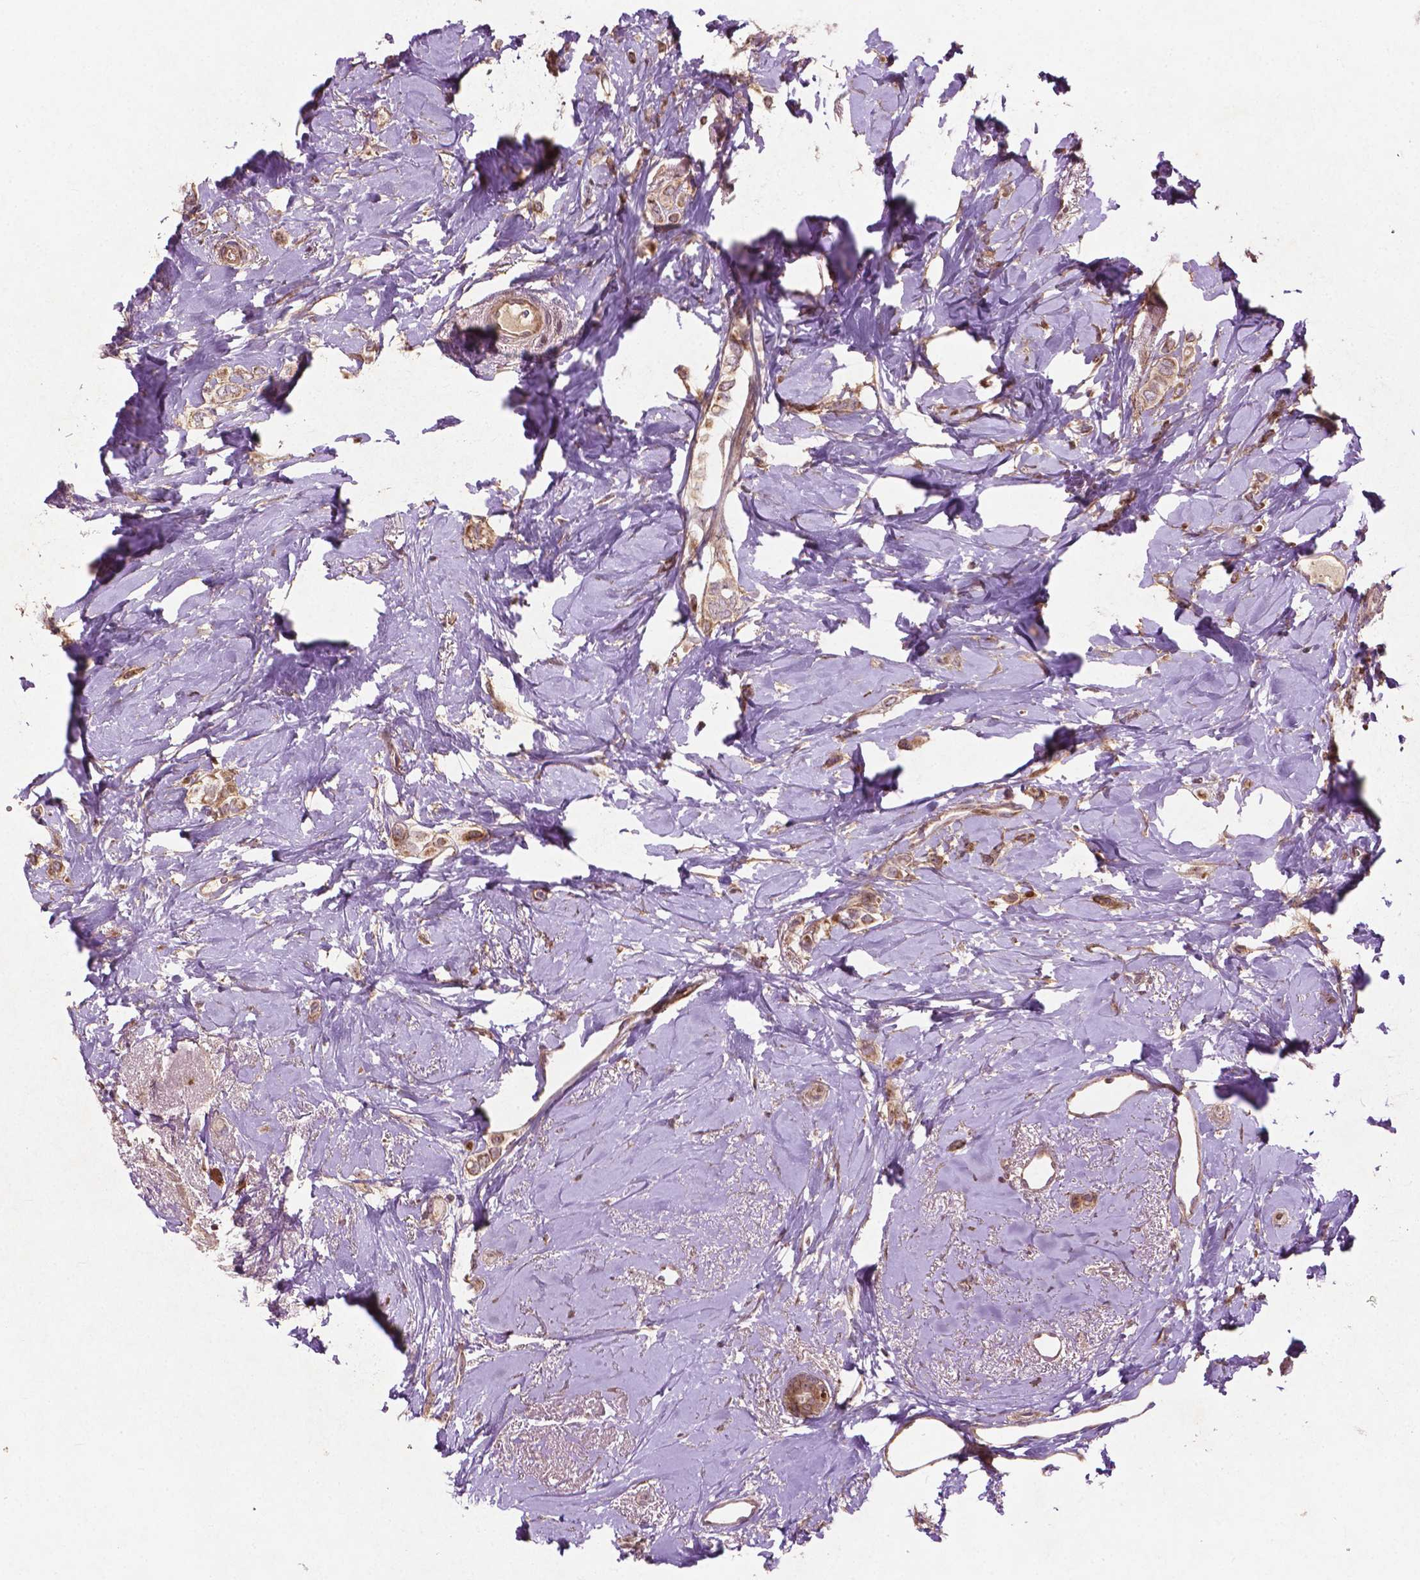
{"staining": {"intensity": "moderate", "quantity": ">75%", "location": "cytoplasmic/membranous"}, "tissue": "breast cancer", "cell_type": "Tumor cells", "image_type": "cancer", "snomed": [{"axis": "morphology", "description": "Lobular carcinoma"}, {"axis": "topography", "description": "Breast"}], "caption": "Immunohistochemistry image of neoplastic tissue: breast cancer stained using immunohistochemistry (IHC) reveals medium levels of moderate protein expression localized specifically in the cytoplasmic/membranous of tumor cells, appearing as a cytoplasmic/membranous brown color.", "gene": "B3GALNT2", "patient": {"sex": "female", "age": 66}}